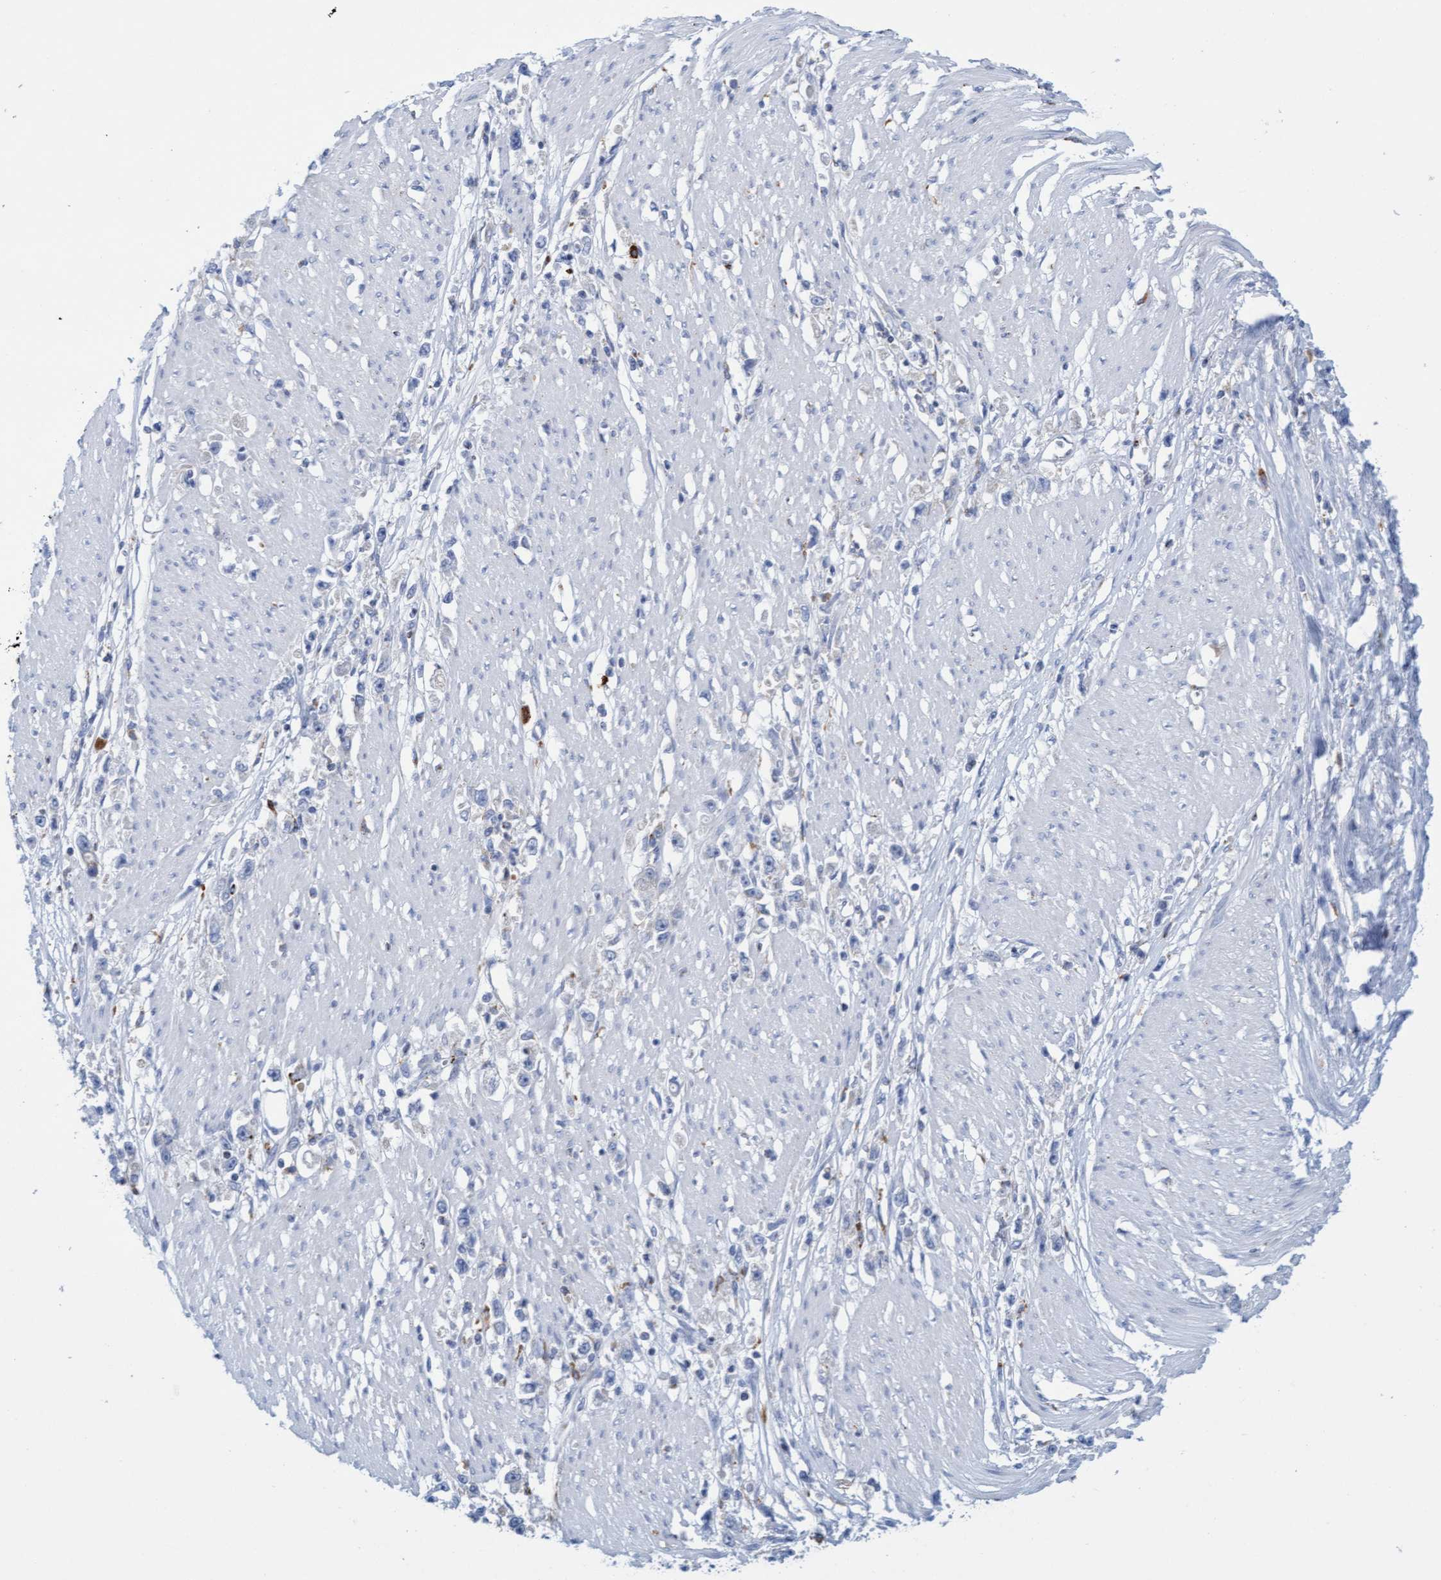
{"staining": {"intensity": "negative", "quantity": "none", "location": "none"}, "tissue": "stomach cancer", "cell_type": "Tumor cells", "image_type": "cancer", "snomed": [{"axis": "morphology", "description": "Adenocarcinoma, NOS"}, {"axis": "topography", "description": "Stomach"}], "caption": "Tumor cells are negative for protein expression in human stomach cancer (adenocarcinoma).", "gene": "SGSH", "patient": {"sex": "female", "age": 59}}